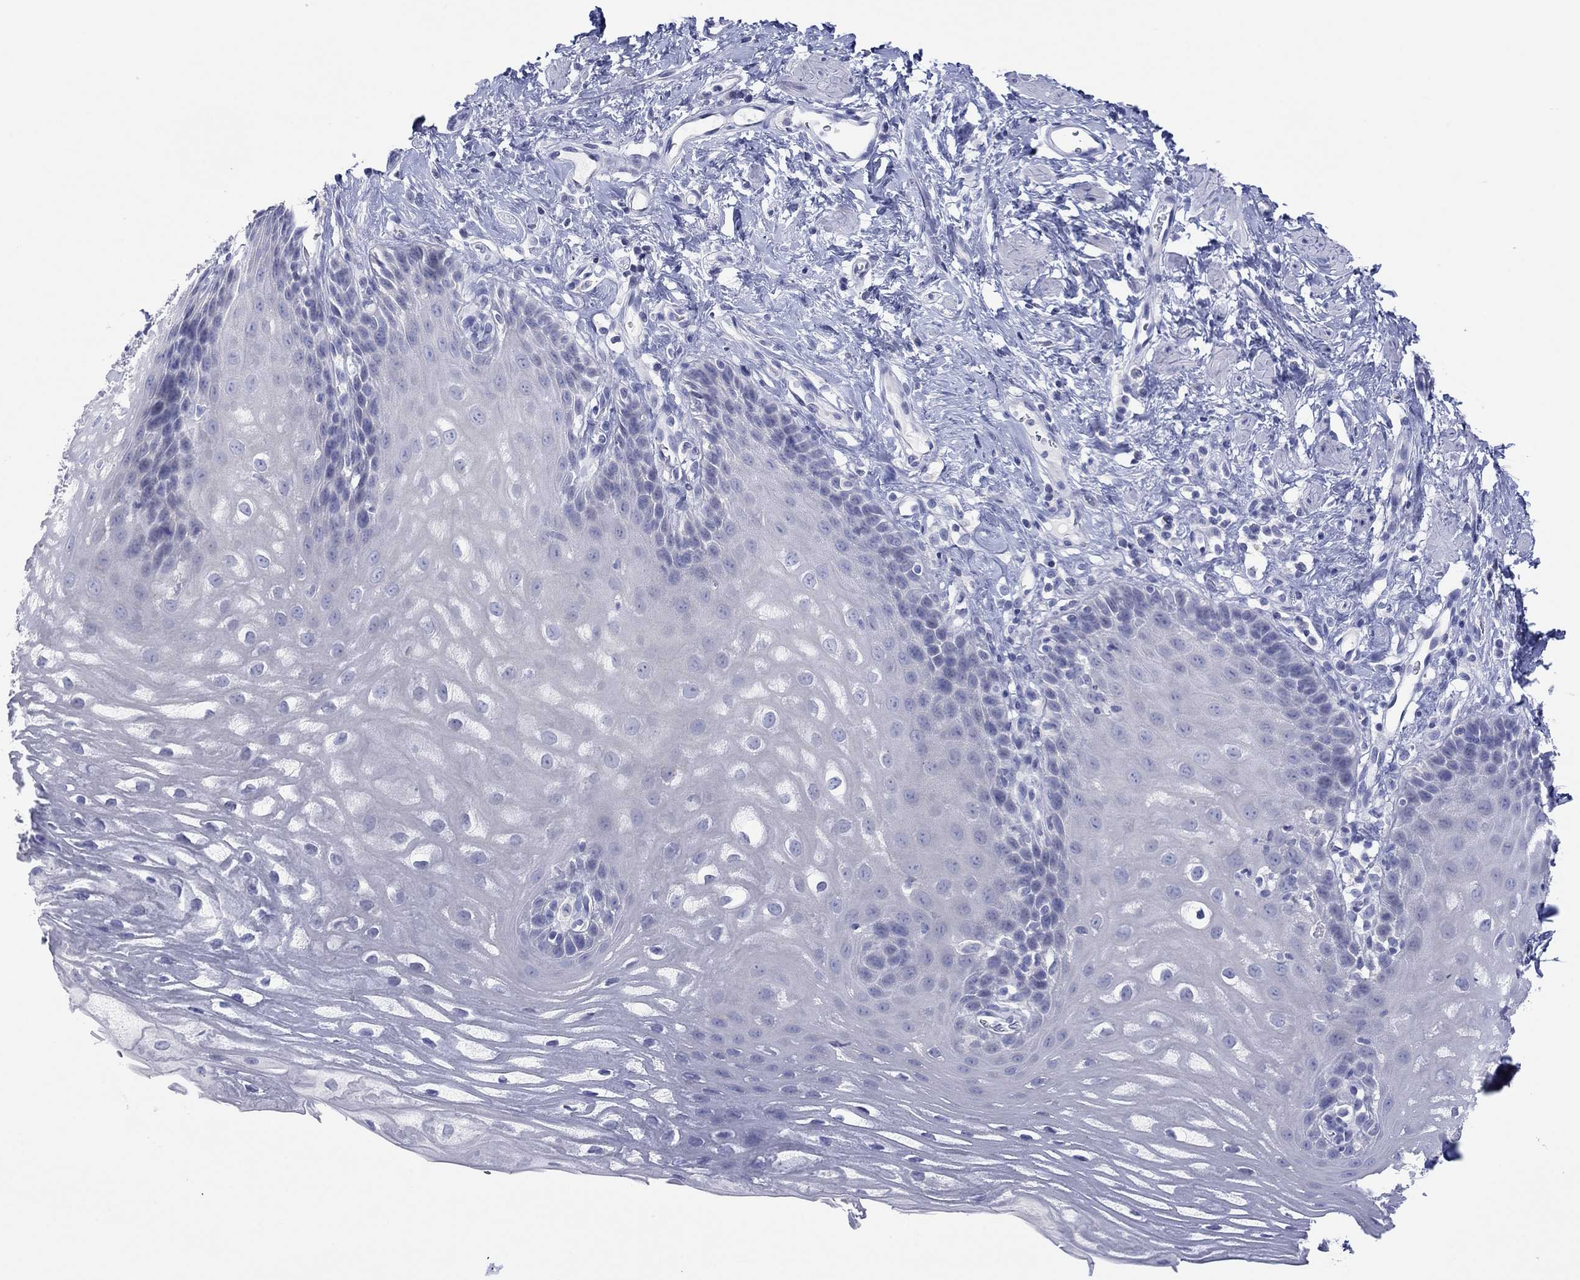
{"staining": {"intensity": "negative", "quantity": "none", "location": "none"}, "tissue": "esophagus", "cell_type": "Squamous epithelial cells", "image_type": "normal", "snomed": [{"axis": "morphology", "description": "Normal tissue, NOS"}, {"axis": "topography", "description": "Esophagus"}], "caption": "This is an IHC histopathology image of benign human esophagus. There is no expression in squamous epithelial cells.", "gene": "MAGEB6", "patient": {"sex": "male", "age": 64}}